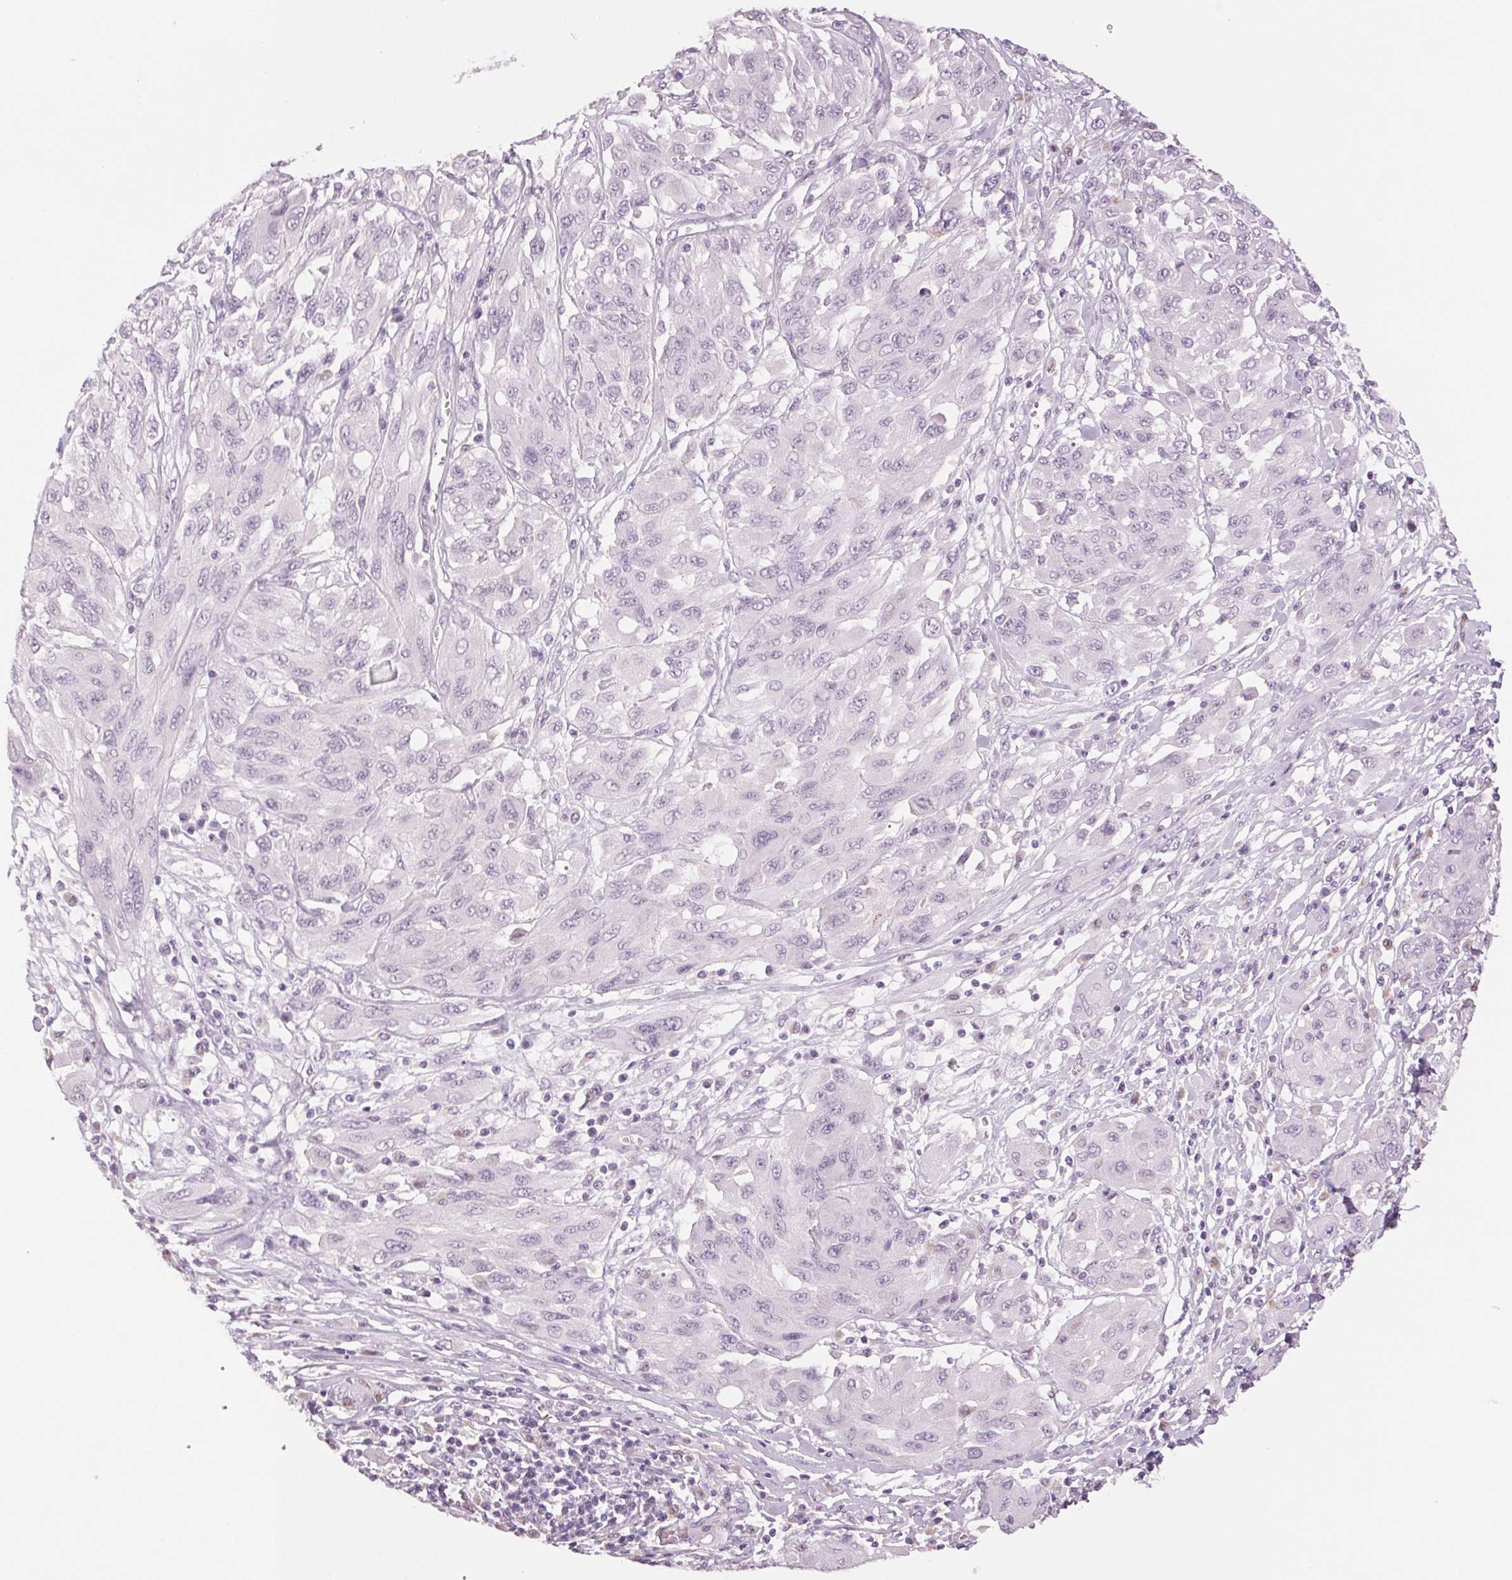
{"staining": {"intensity": "negative", "quantity": "none", "location": "none"}, "tissue": "melanoma", "cell_type": "Tumor cells", "image_type": "cancer", "snomed": [{"axis": "morphology", "description": "Malignant melanoma, NOS"}, {"axis": "topography", "description": "Skin"}], "caption": "High magnification brightfield microscopy of malignant melanoma stained with DAB (3,3'-diaminobenzidine) (brown) and counterstained with hematoxylin (blue): tumor cells show no significant expression.", "gene": "MPO", "patient": {"sex": "female", "age": 91}}